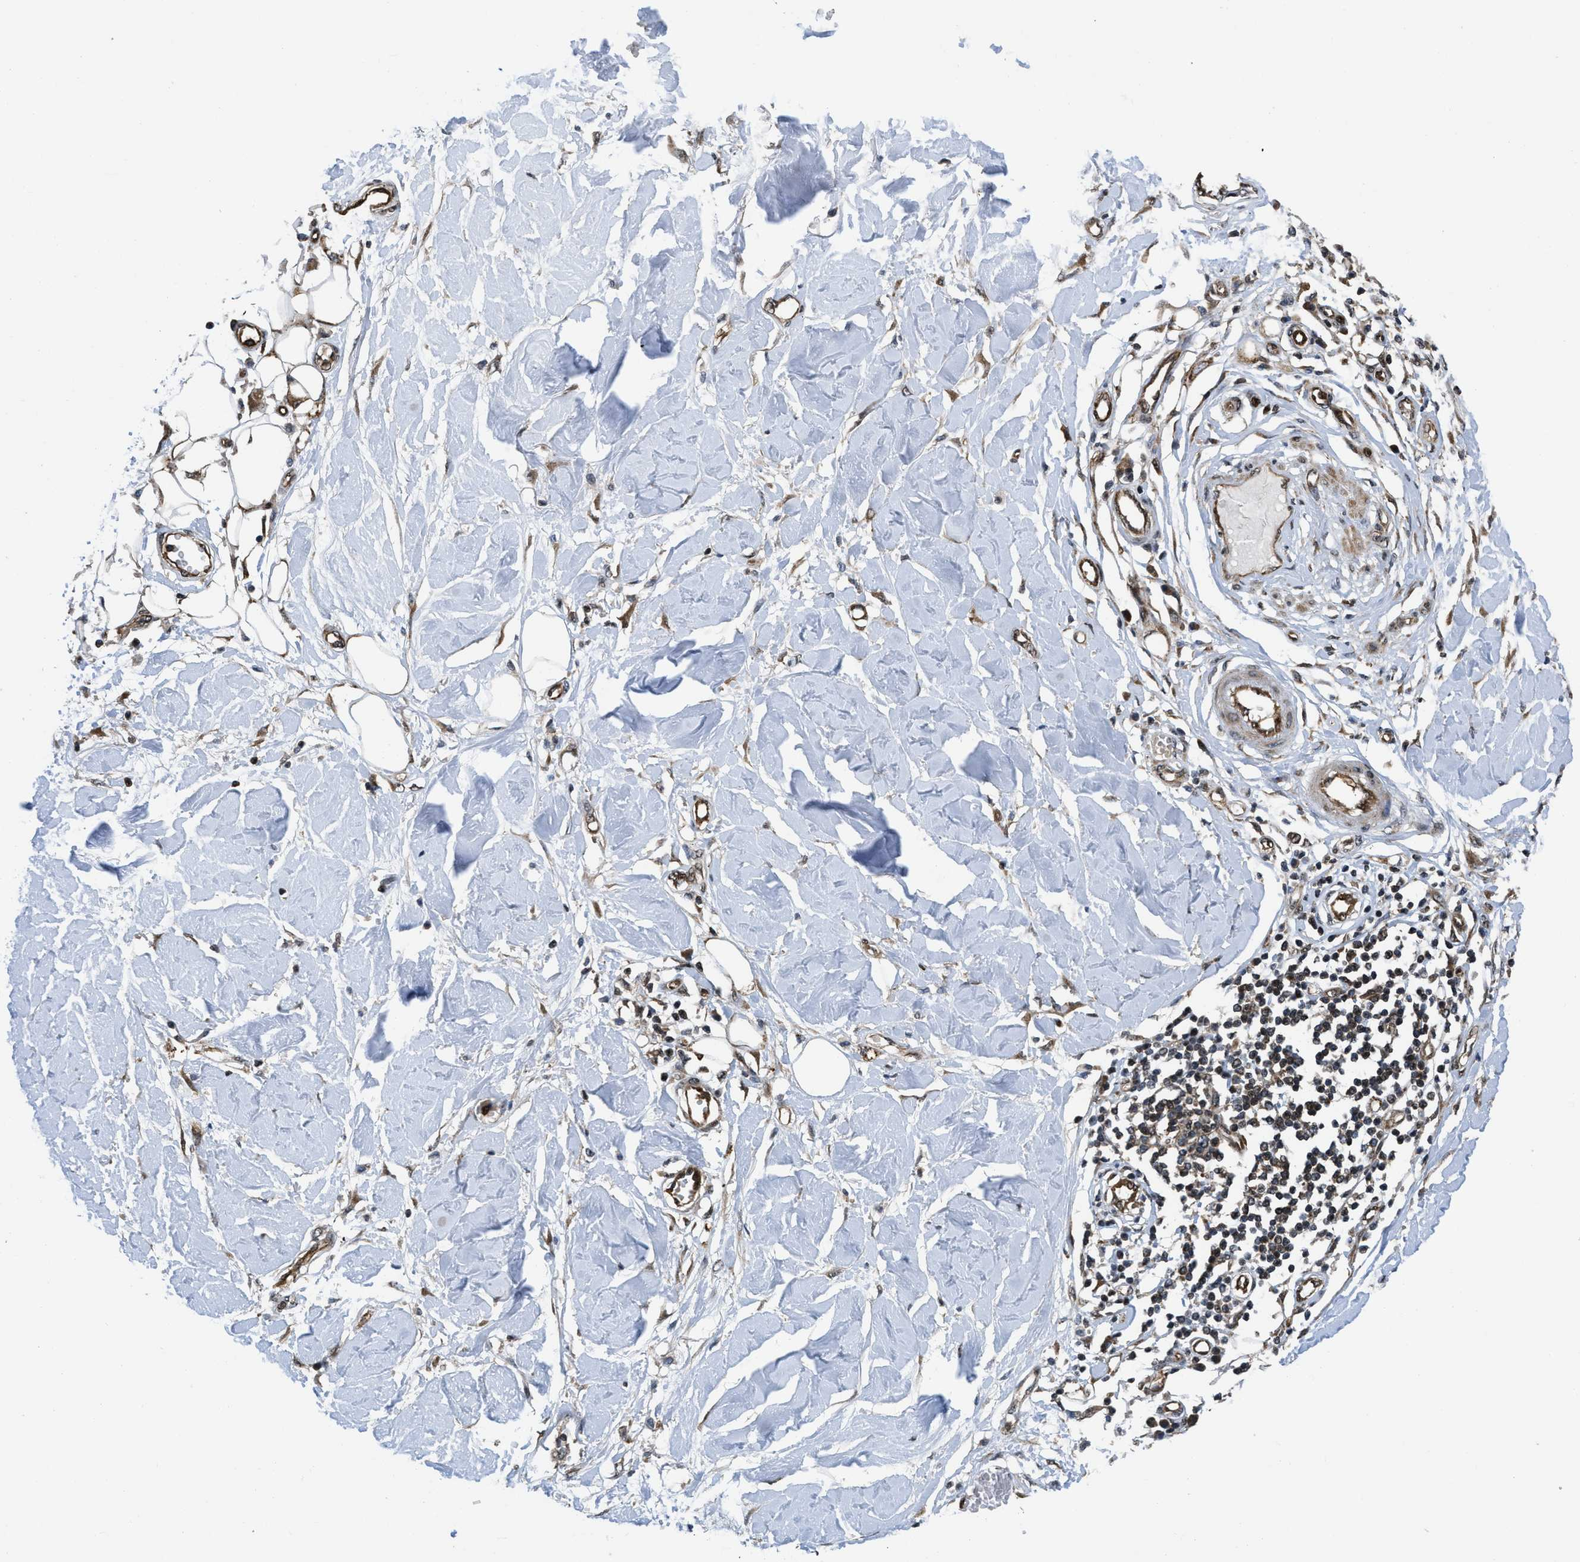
{"staining": {"intensity": "moderate", "quantity": "25%-75%", "location": "cytoplasmic/membranous,nuclear"}, "tissue": "adipose tissue", "cell_type": "Adipocytes", "image_type": "normal", "snomed": [{"axis": "morphology", "description": "Normal tissue, NOS"}, {"axis": "morphology", "description": "Squamous cell carcinoma, NOS"}, {"axis": "topography", "description": "Skin"}, {"axis": "topography", "description": "Peripheral nerve tissue"}], "caption": "A high-resolution micrograph shows immunohistochemistry staining of normal adipose tissue, which reveals moderate cytoplasmic/membranous,nuclear staining in approximately 25%-75% of adipocytes. Immunohistochemistry stains the protein in brown and the nuclei are stained blue.", "gene": "PPP2CB", "patient": {"sex": "male", "age": 83}}